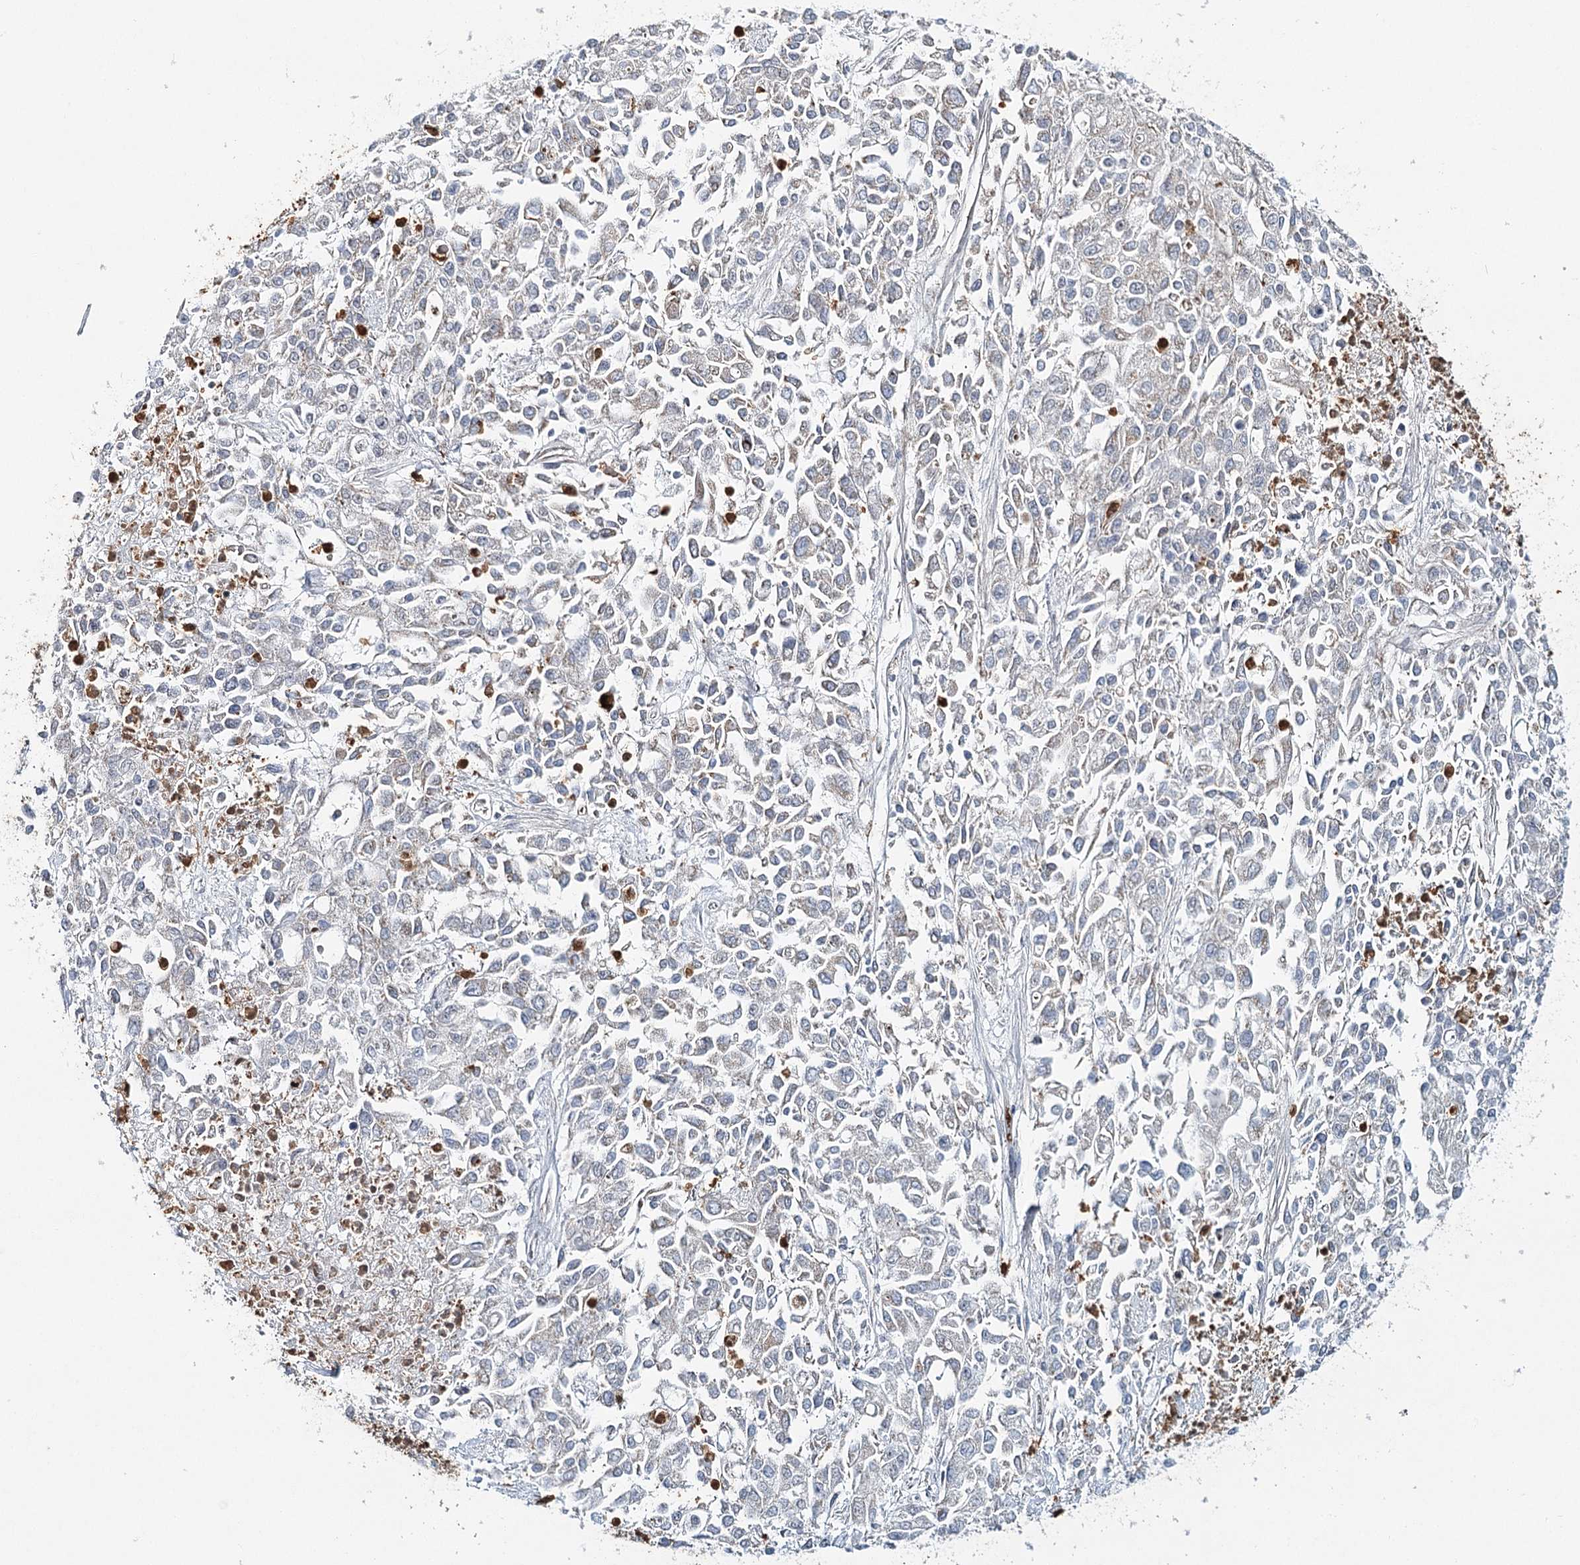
{"staining": {"intensity": "negative", "quantity": "none", "location": "none"}, "tissue": "endometrial cancer", "cell_type": "Tumor cells", "image_type": "cancer", "snomed": [{"axis": "morphology", "description": "Adenocarcinoma, NOS"}, {"axis": "topography", "description": "Endometrium"}], "caption": "Human endometrial cancer (adenocarcinoma) stained for a protein using immunohistochemistry (IHC) shows no positivity in tumor cells.", "gene": "ATAD1", "patient": {"sex": "female", "age": 49}}